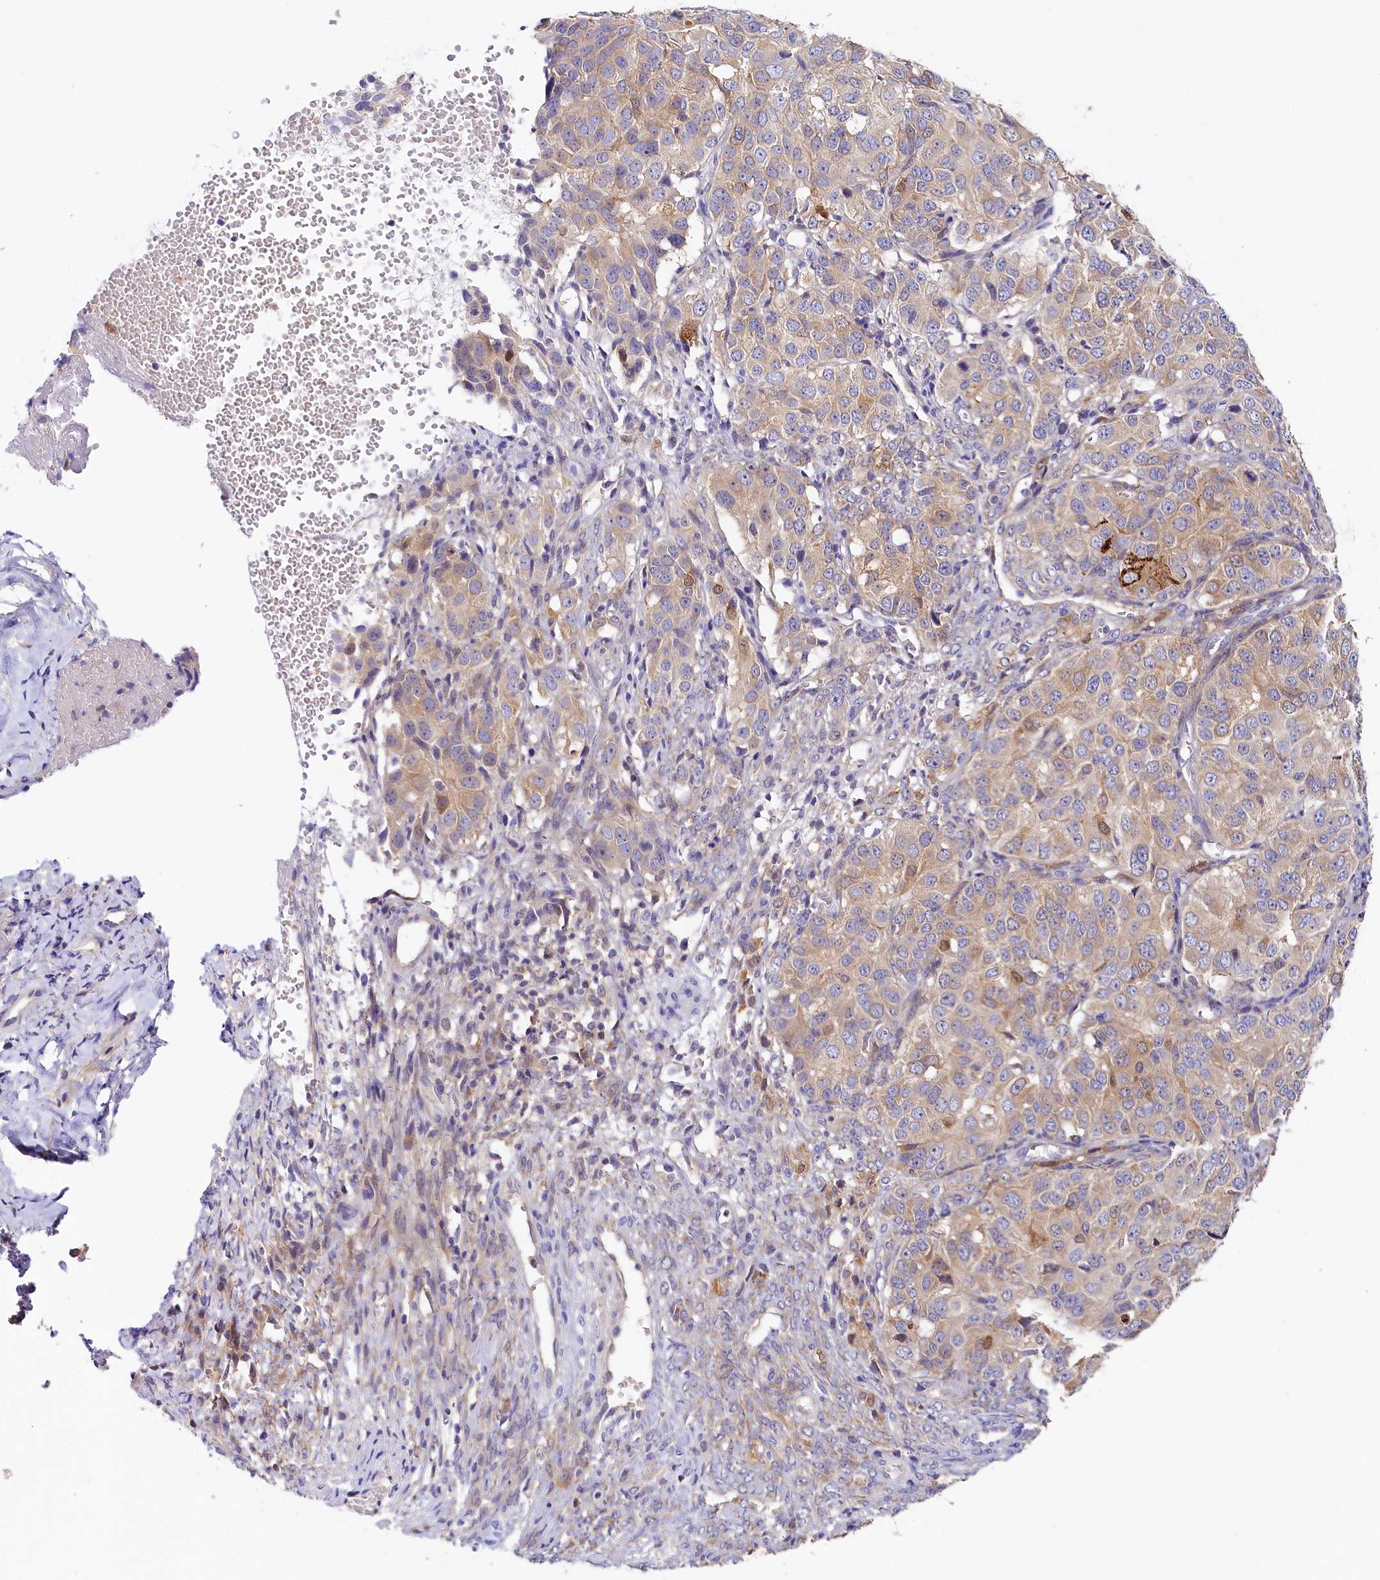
{"staining": {"intensity": "moderate", "quantity": "<25%", "location": "cytoplasmic/membranous"}, "tissue": "ovarian cancer", "cell_type": "Tumor cells", "image_type": "cancer", "snomed": [{"axis": "morphology", "description": "Carcinoma, endometroid"}, {"axis": "topography", "description": "Ovary"}], "caption": "There is low levels of moderate cytoplasmic/membranous positivity in tumor cells of endometroid carcinoma (ovarian), as demonstrated by immunohistochemical staining (brown color).", "gene": "KATNB1", "patient": {"sex": "female", "age": 51}}